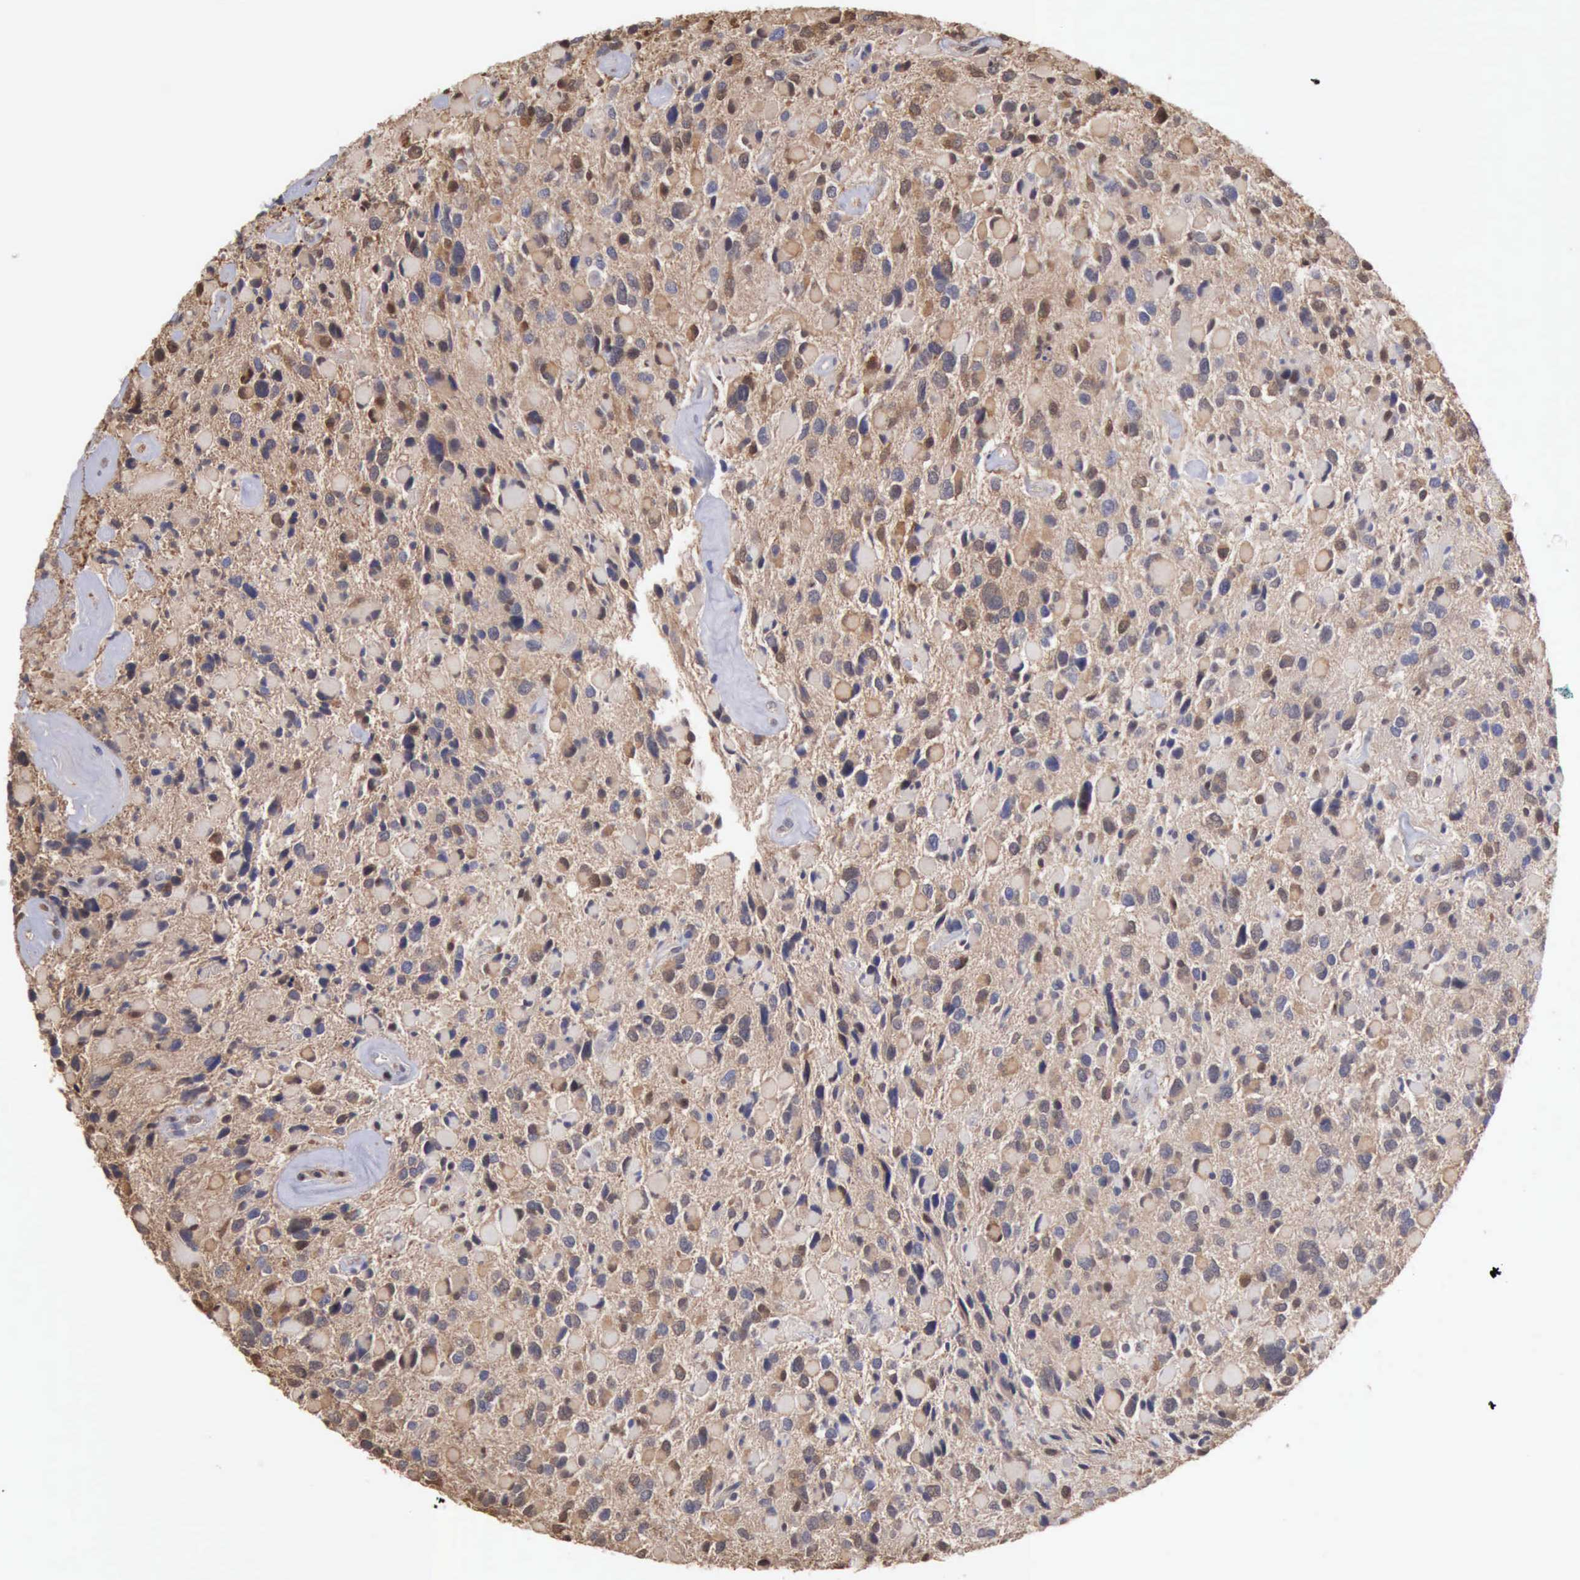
{"staining": {"intensity": "moderate", "quantity": "<25%", "location": "cytoplasmic/membranous,nuclear"}, "tissue": "glioma", "cell_type": "Tumor cells", "image_type": "cancer", "snomed": [{"axis": "morphology", "description": "Glioma, malignant, High grade"}, {"axis": "topography", "description": "Brain"}], "caption": "A brown stain shows moderate cytoplasmic/membranous and nuclear expression of a protein in human malignant glioma (high-grade) tumor cells. The staining is performed using DAB brown chromogen to label protein expression. The nuclei are counter-stained blue using hematoxylin.", "gene": "STAT1", "patient": {"sex": "female", "age": 37}}